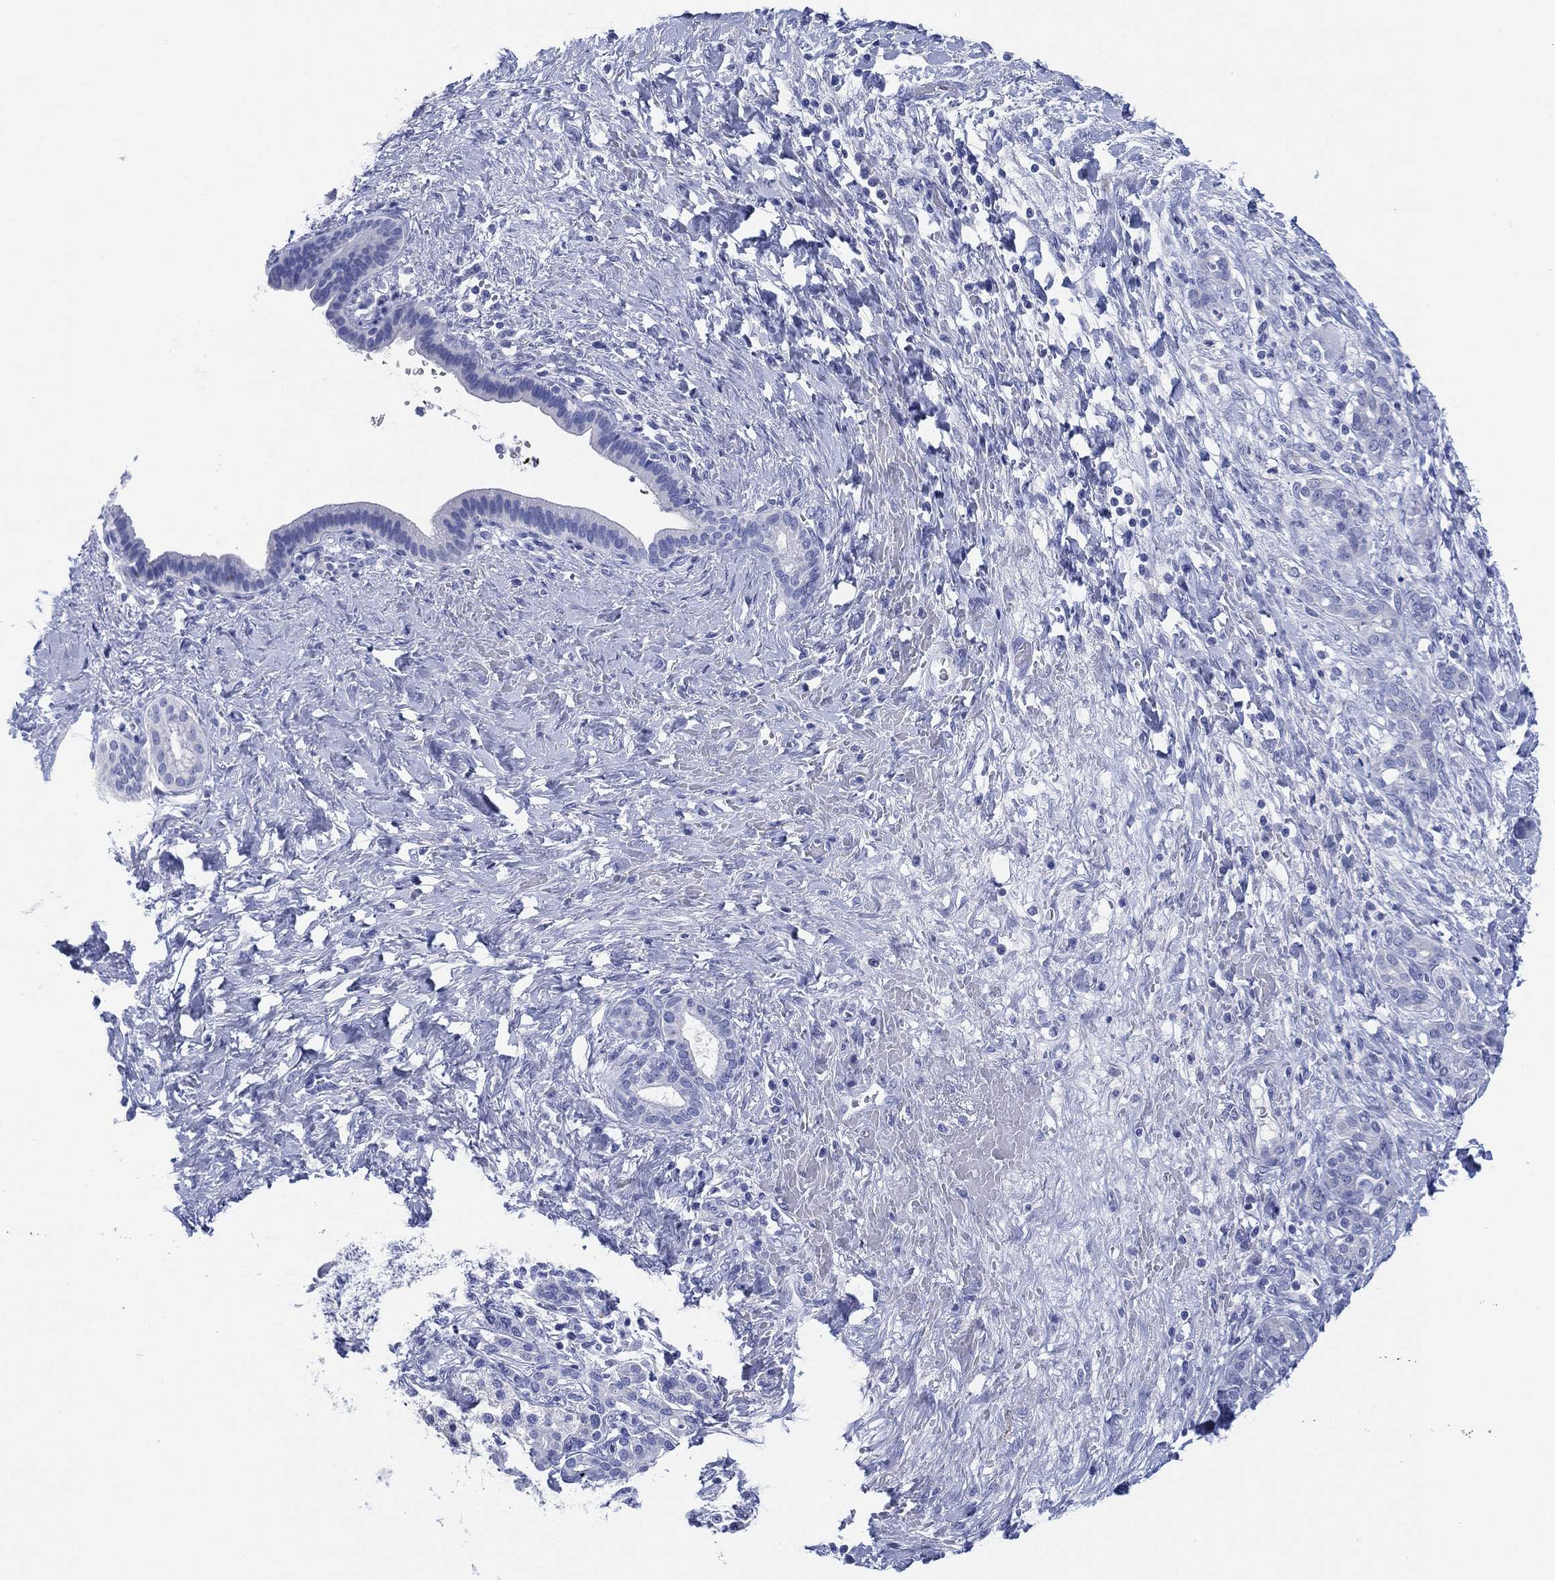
{"staining": {"intensity": "negative", "quantity": "none", "location": "none"}, "tissue": "pancreatic cancer", "cell_type": "Tumor cells", "image_type": "cancer", "snomed": [{"axis": "morphology", "description": "Adenocarcinoma, NOS"}, {"axis": "topography", "description": "Pancreas"}], "caption": "Protein analysis of adenocarcinoma (pancreatic) reveals no significant positivity in tumor cells. The staining is performed using DAB (3,3'-diaminobenzidine) brown chromogen with nuclei counter-stained in using hematoxylin.", "gene": "SLC9C2", "patient": {"sex": "male", "age": 44}}